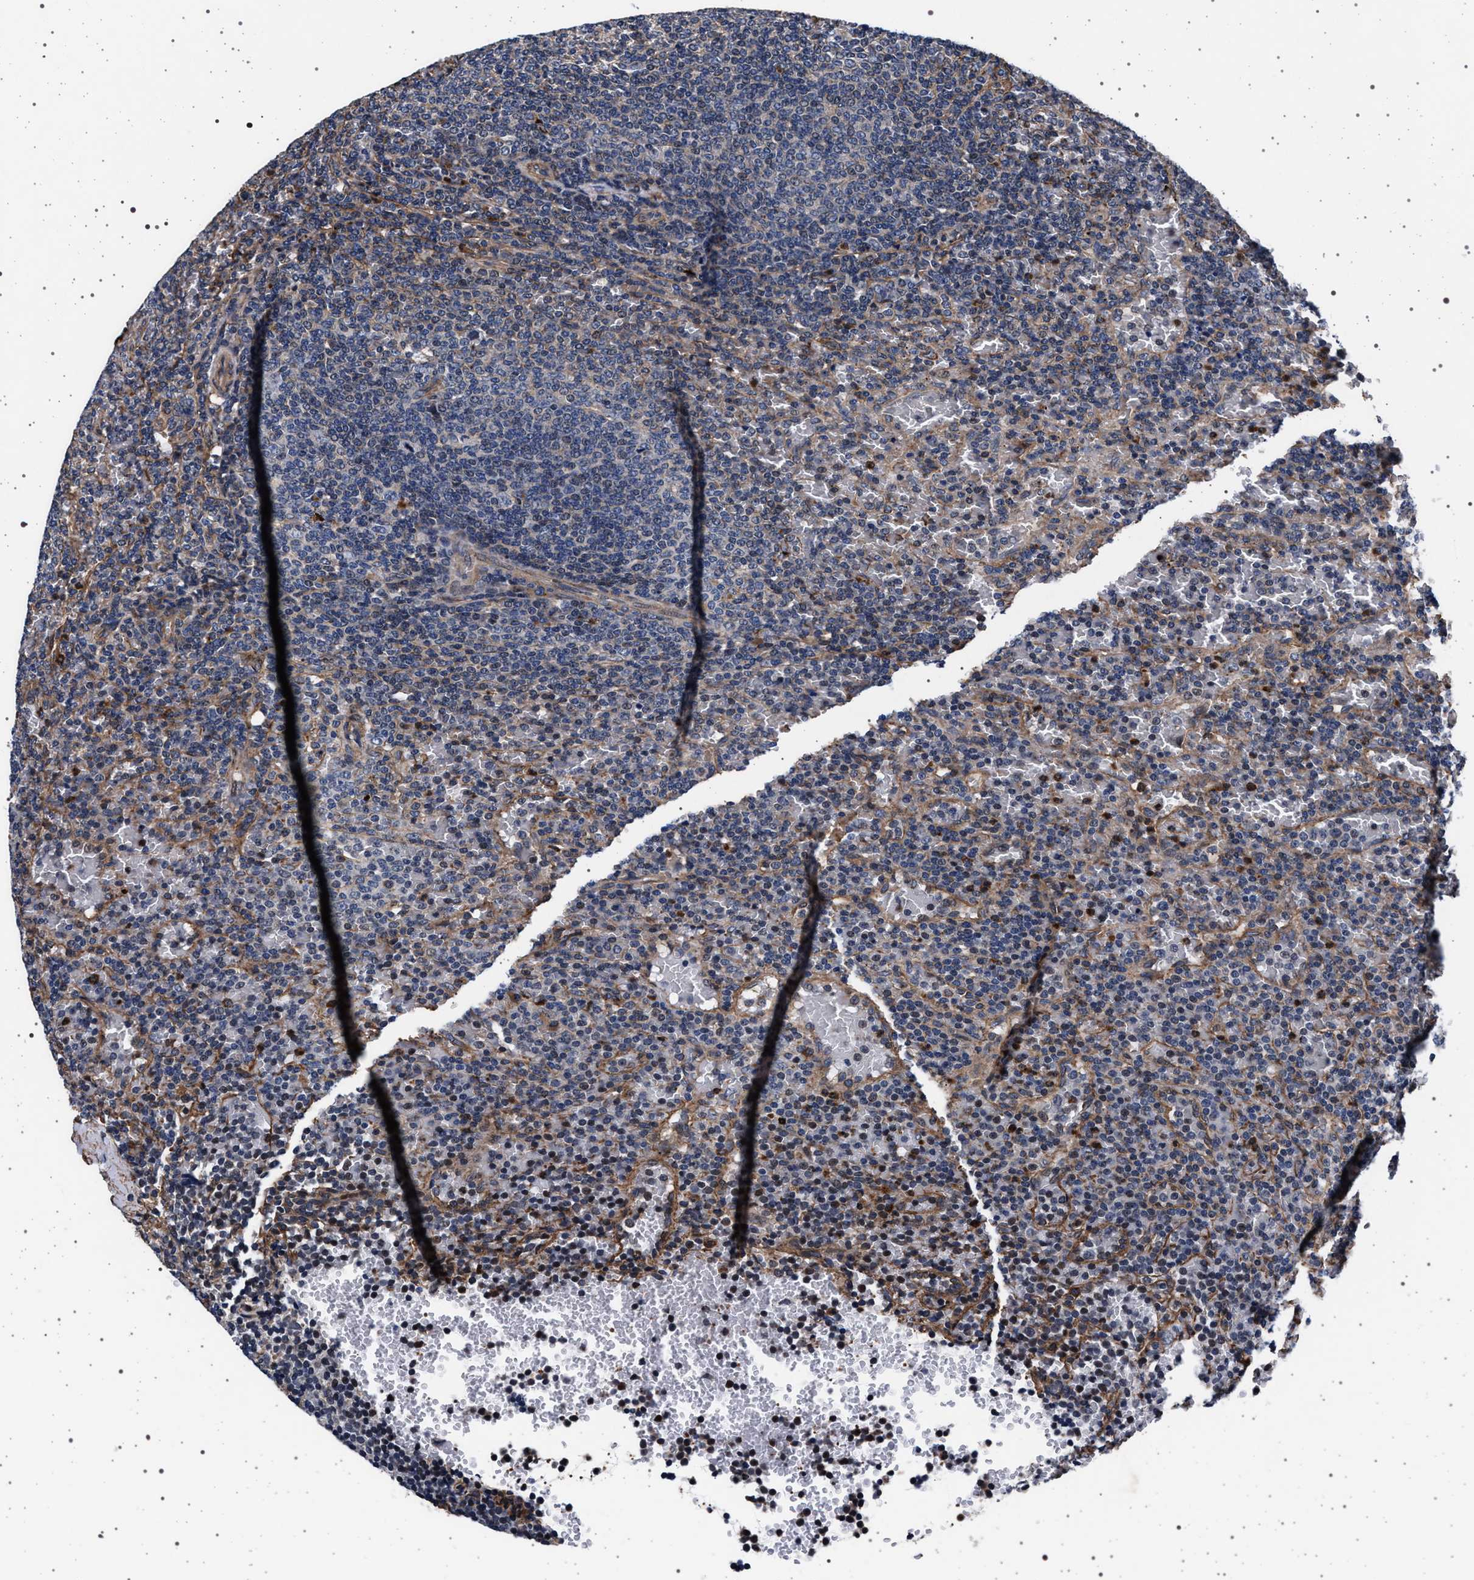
{"staining": {"intensity": "negative", "quantity": "none", "location": "none"}, "tissue": "lymphoma", "cell_type": "Tumor cells", "image_type": "cancer", "snomed": [{"axis": "morphology", "description": "Malignant lymphoma, non-Hodgkin's type, Low grade"}, {"axis": "topography", "description": "Spleen"}], "caption": "This image is of malignant lymphoma, non-Hodgkin's type (low-grade) stained with IHC to label a protein in brown with the nuclei are counter-stained blue. There is no positivity in tumor cells.", "gene": "KCNK6", "patient": {"sex": "female", "age": 77}}